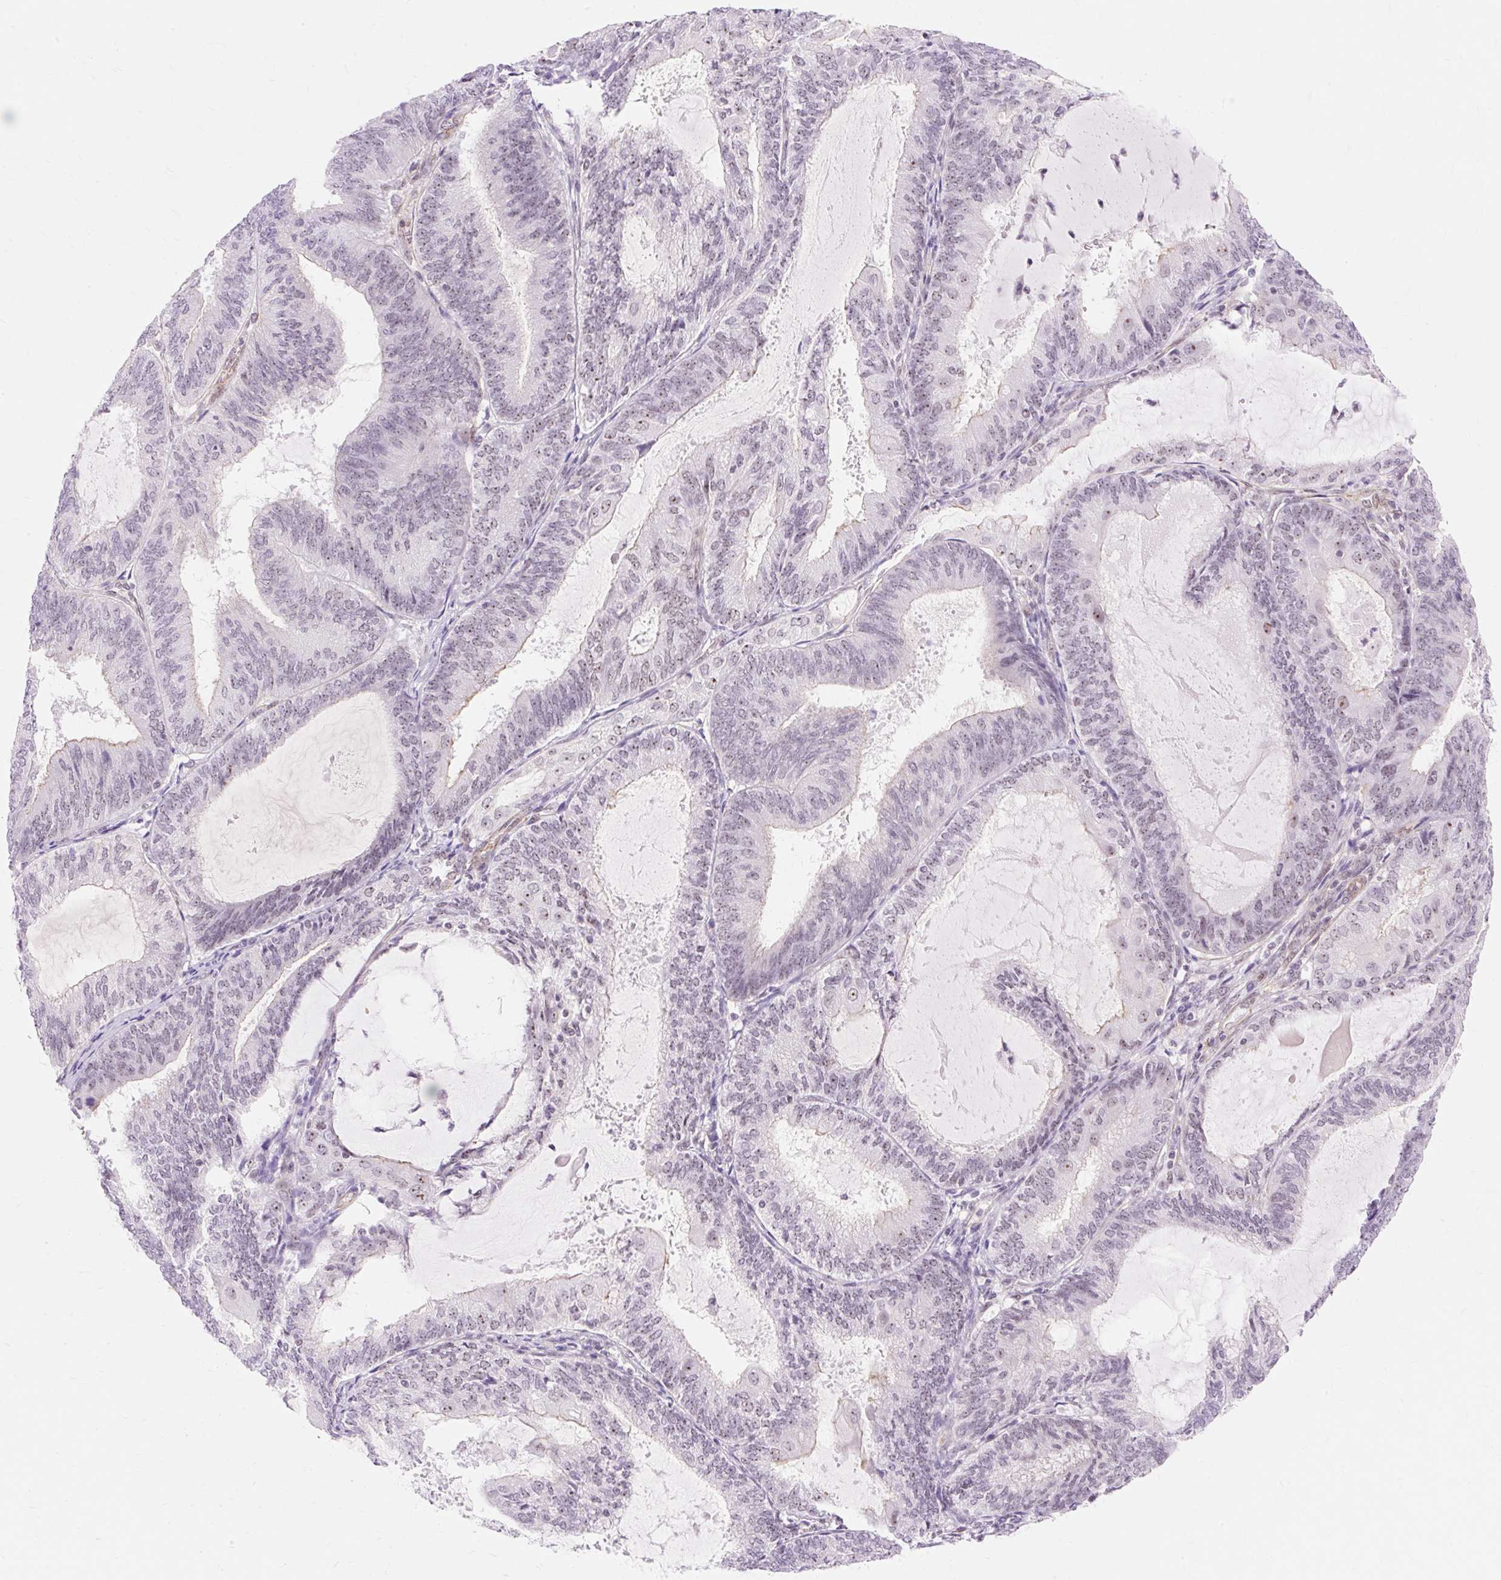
{"staining": {"intensity": "weak", "quantity": "25%-75%", "location": "nuclear"}, "tissue": "endometrial cancer", "cell_type": "Tumor cells", "image_type": "cancer", "snomed": [{"axis": "morphology", "description": "Adenocarcinoma, NOS"}, {"axis": "topography", "description": "Endometrium"}], "caption": "Immunohistochemical staining of human endometrial adenocarcinoma reveals low levels of weak nuclear staining in approximately 25%-75% of tumor cells.", "gene": "OBP2A", "patient": {"sex": "female", "age": 81}}